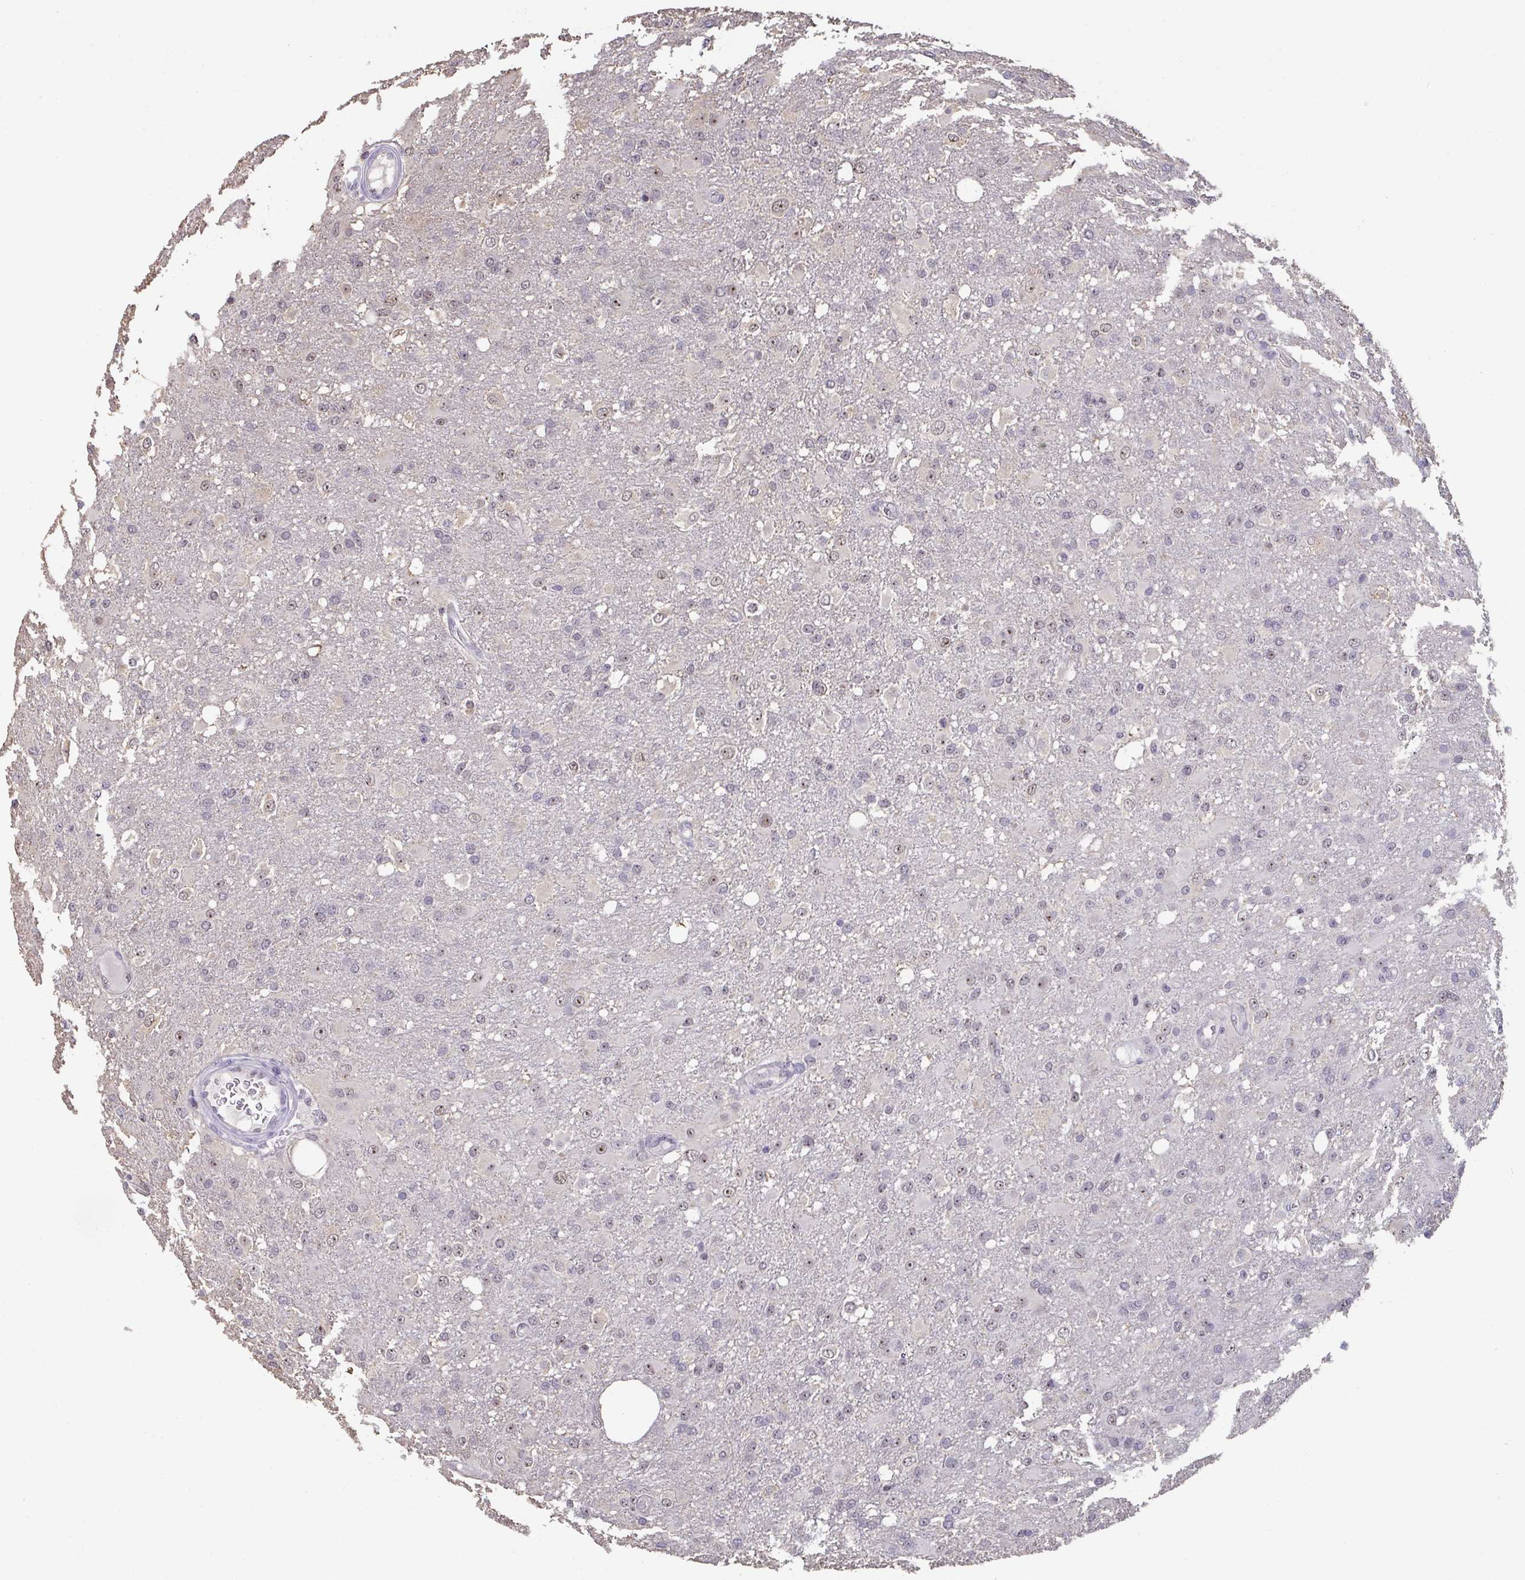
{"staining": {"intensity": "weak", "quantity": "<25%", "location": "nuclear"}, "tissue": "glioma", "cell_type": "Tumor cells", "image_type": "cancer", "snomed": [{"axis": "morphology", "description": "Glioma, malignant, High grade"}, {"axis": "topography", "description": "Brain"}], "caption": "Tumor cells are negative for protein expression in human malignant glioma (high-grade).", "gene": "SENP3", "patient": {"sex": "male", "age": 53}}